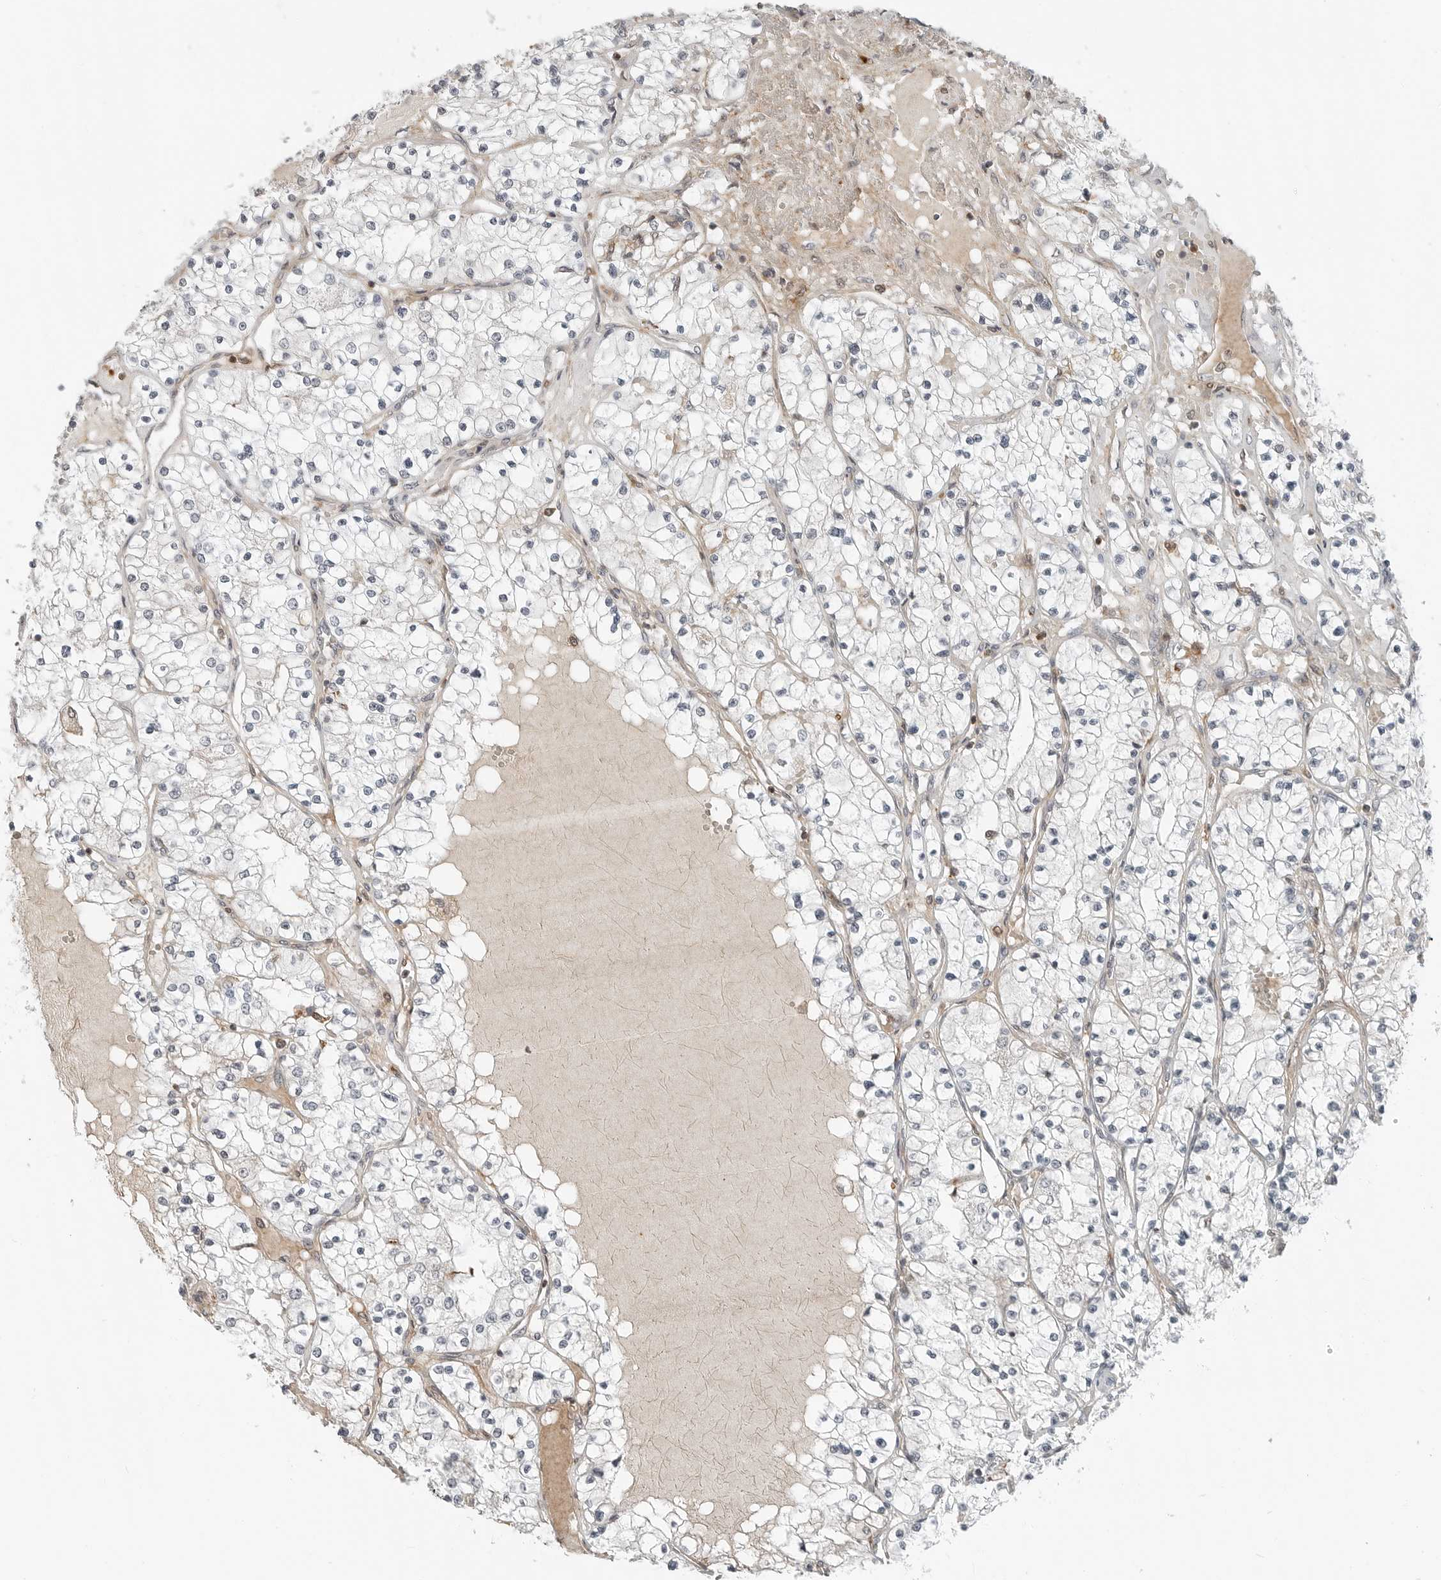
{"staining": {"intensity": "negative", "quantity": "none", "location": "none"}, "tissue": "renal cancer", "cell_type": "Tumor cells", "image_type": "cancer", "snomed": [{"axis": "morphology", "description": "Normal tissue, NOS"}, {"axis": "morphology", "description": "Adenocarcinoma, NOS"}, {"axis": "topography", "description": "Kidney"}], "caption": "Tumor cells are negative for brown protein staining in renal cancer (adenocarcinoma). The staining is performed using DAB brown chromogen with nuclei counter-stained in using hematoxylin.", "gene": "LEFTY2", "patient": {"sex": "male", "age": 68}}